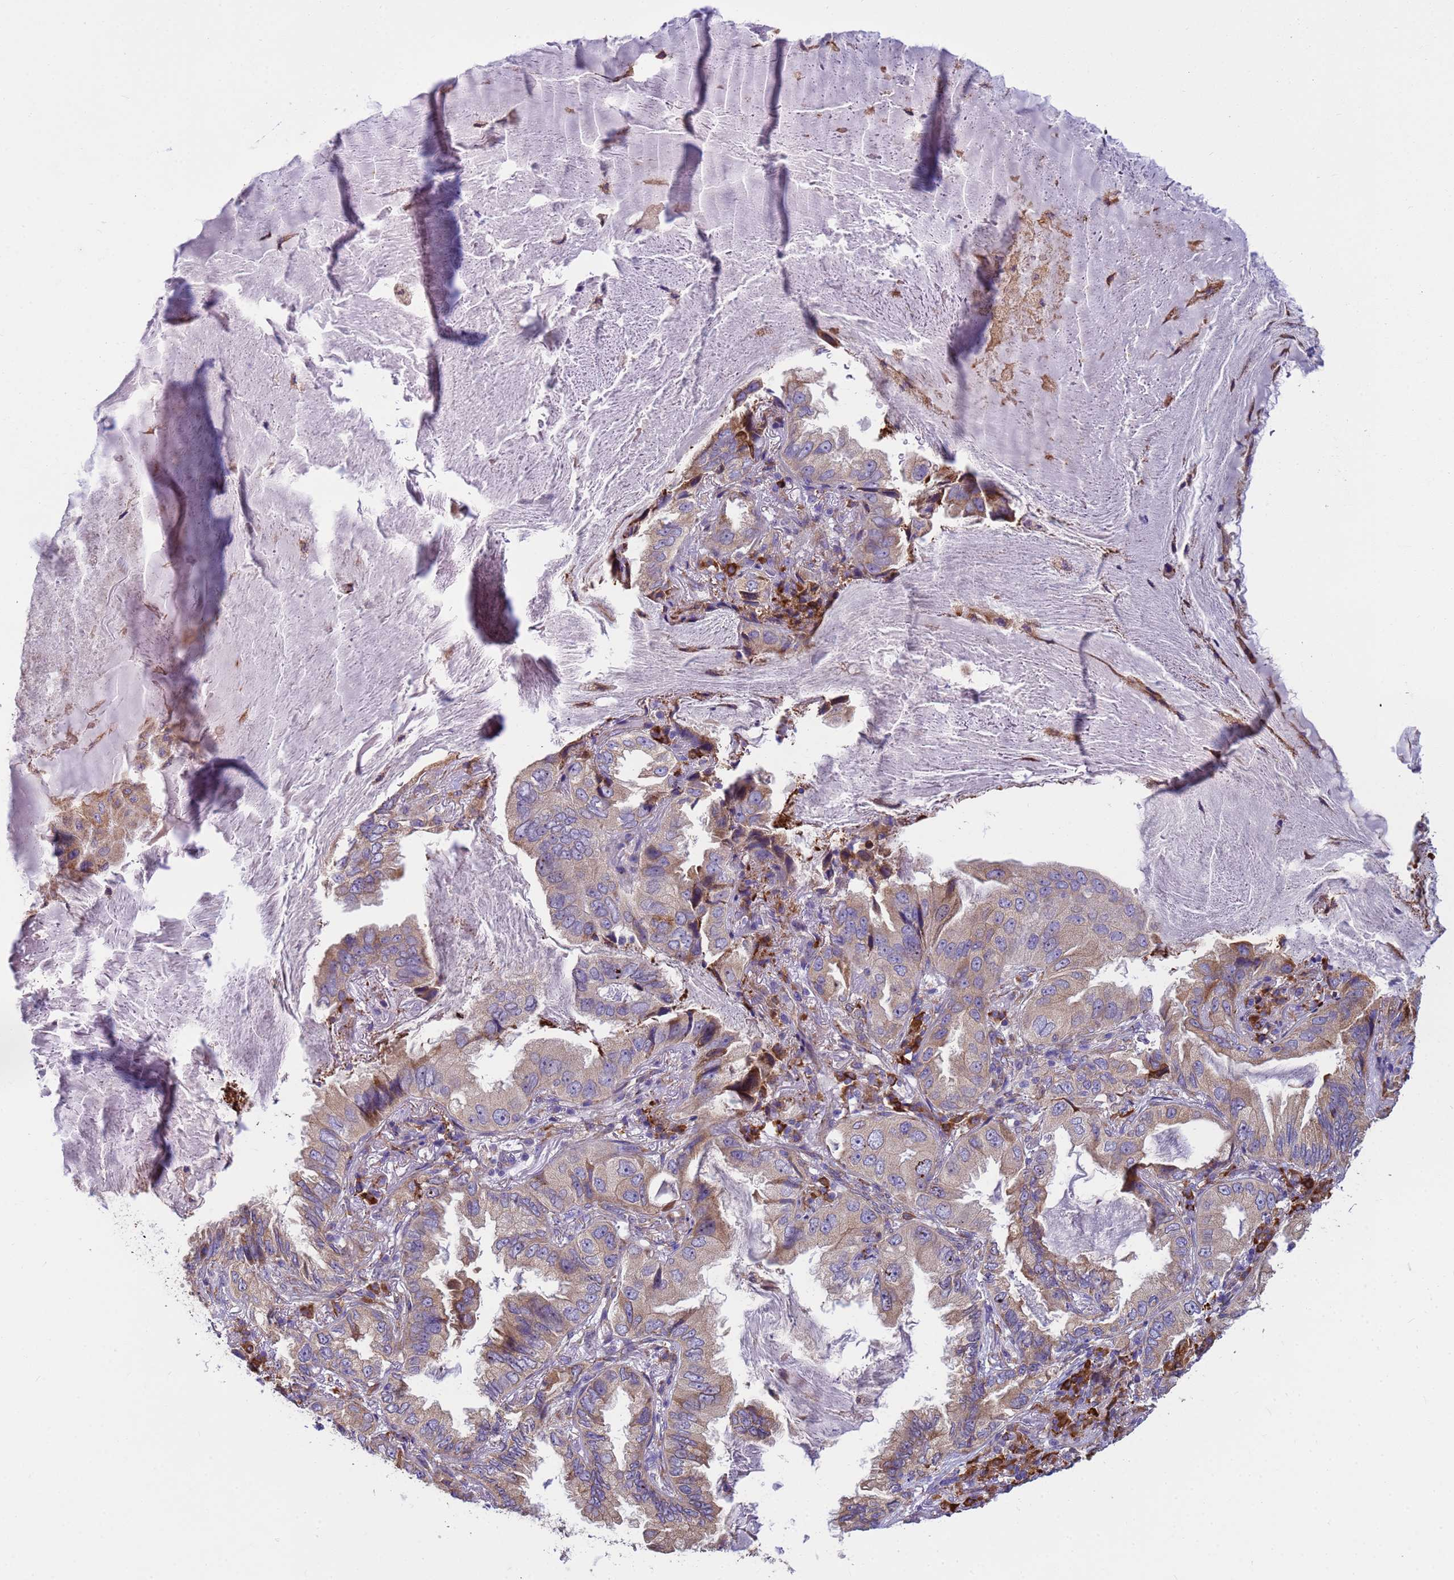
{"staining": {"intensity": "weak", "quantity": ">75%", "location": "cytoplasmic/membranous"}, "tissue": "lung cancer", "cell_type": "Tumor cells", "image_type": "cancer", "snomed": [{"axis": "morphology", "description": "Adenocarcinoma, NOS"}, {"axis": "topography", "description": "Lung"}], "caption": "An image of lung cancer stained for a protein displays weak cytoplasmic/membranous brown staining in tumor cells.", "gene": "THAP5", "patient": {"sex": "female", "age": 69}}